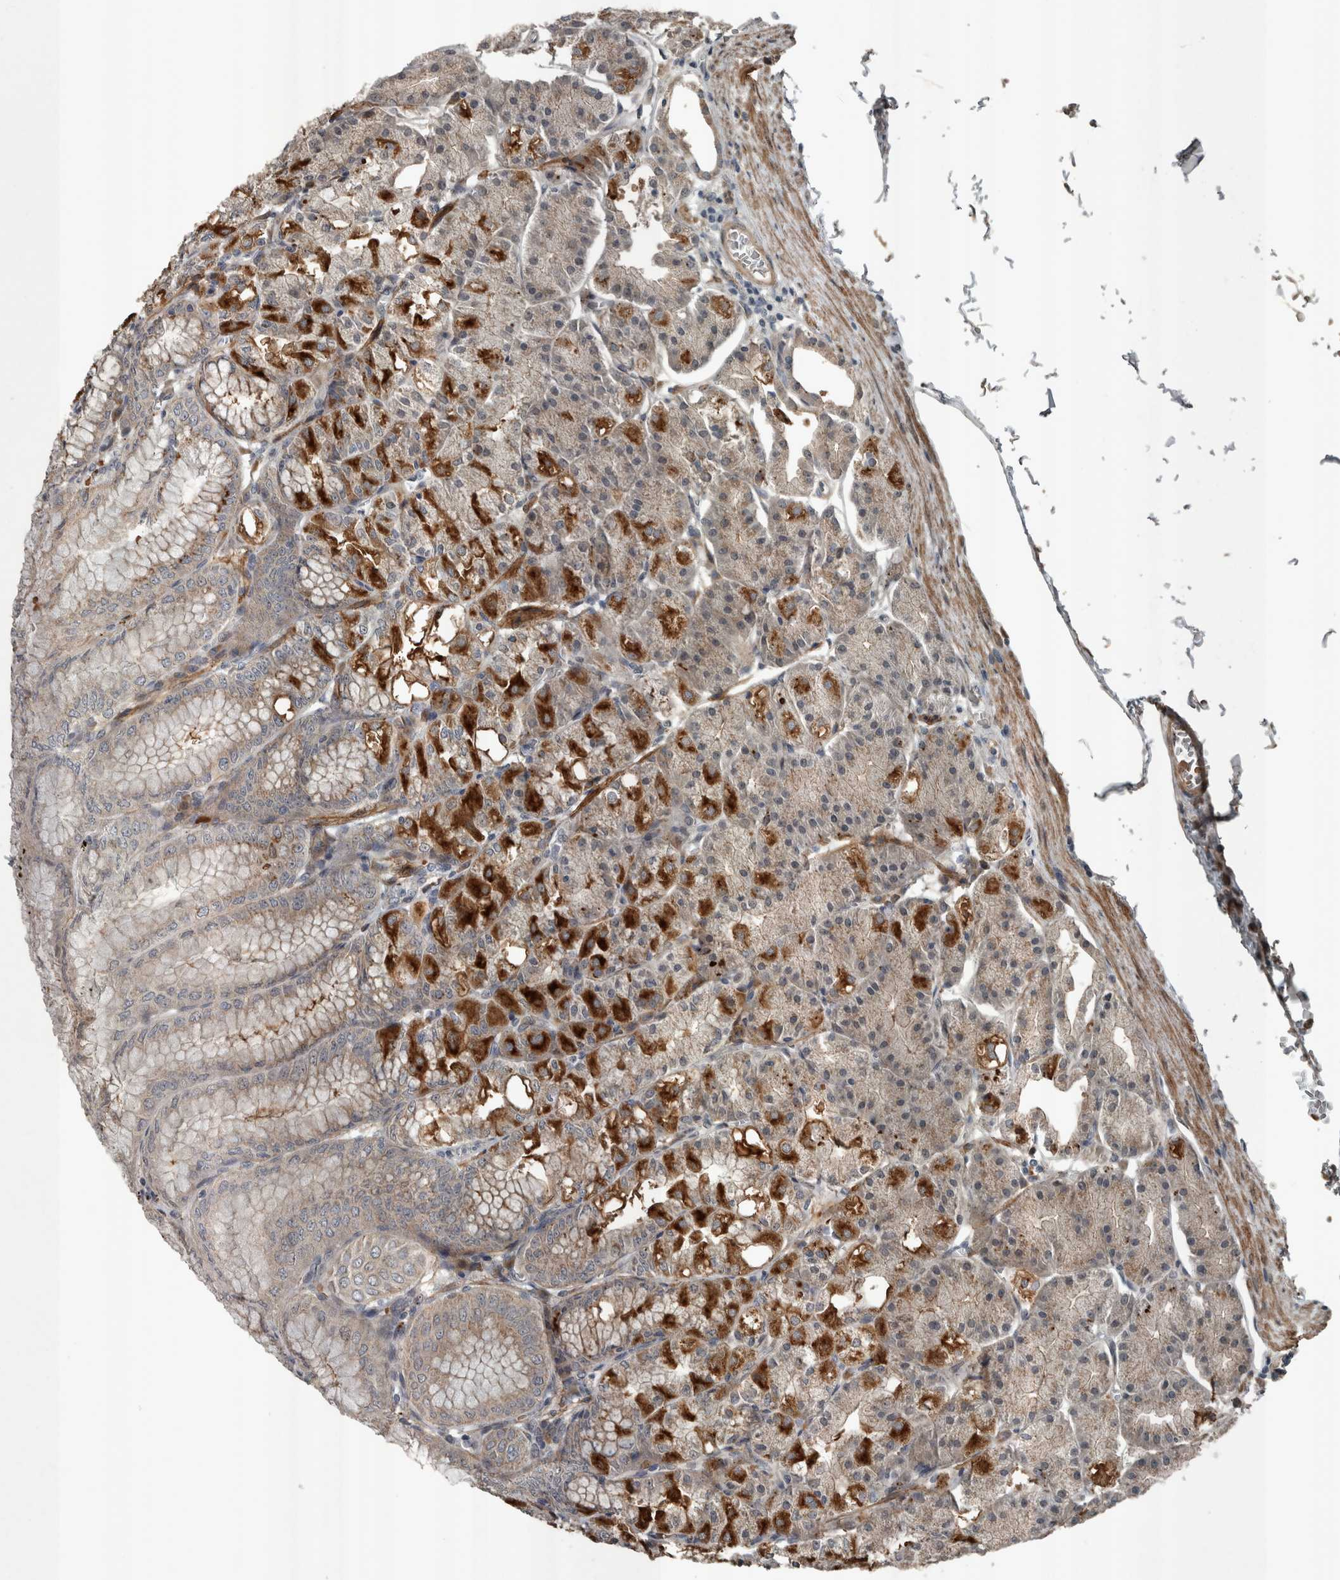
{"staining": {"intensity": "strong", "quantity": ">75%", "location": "cytoplasmic/membranous"}, "tissue": "stomach", "cell_type": "Glandular cells", "image_type": "normal", "snomed": [{"axis": "morphology", "description": "Normal tissue, NOS"}, {"axis": "topography", "description": "Stomach, lower"}], "caption": "The immunohistochemical stain shows strong cytoplasmic/membranous positivity in glandular cells of normal stomach. (Brightfield microscopy of DAB IHC at high magnification).", "gene": "ZNF345", "patient": {"sex": "male", "age": 71}}